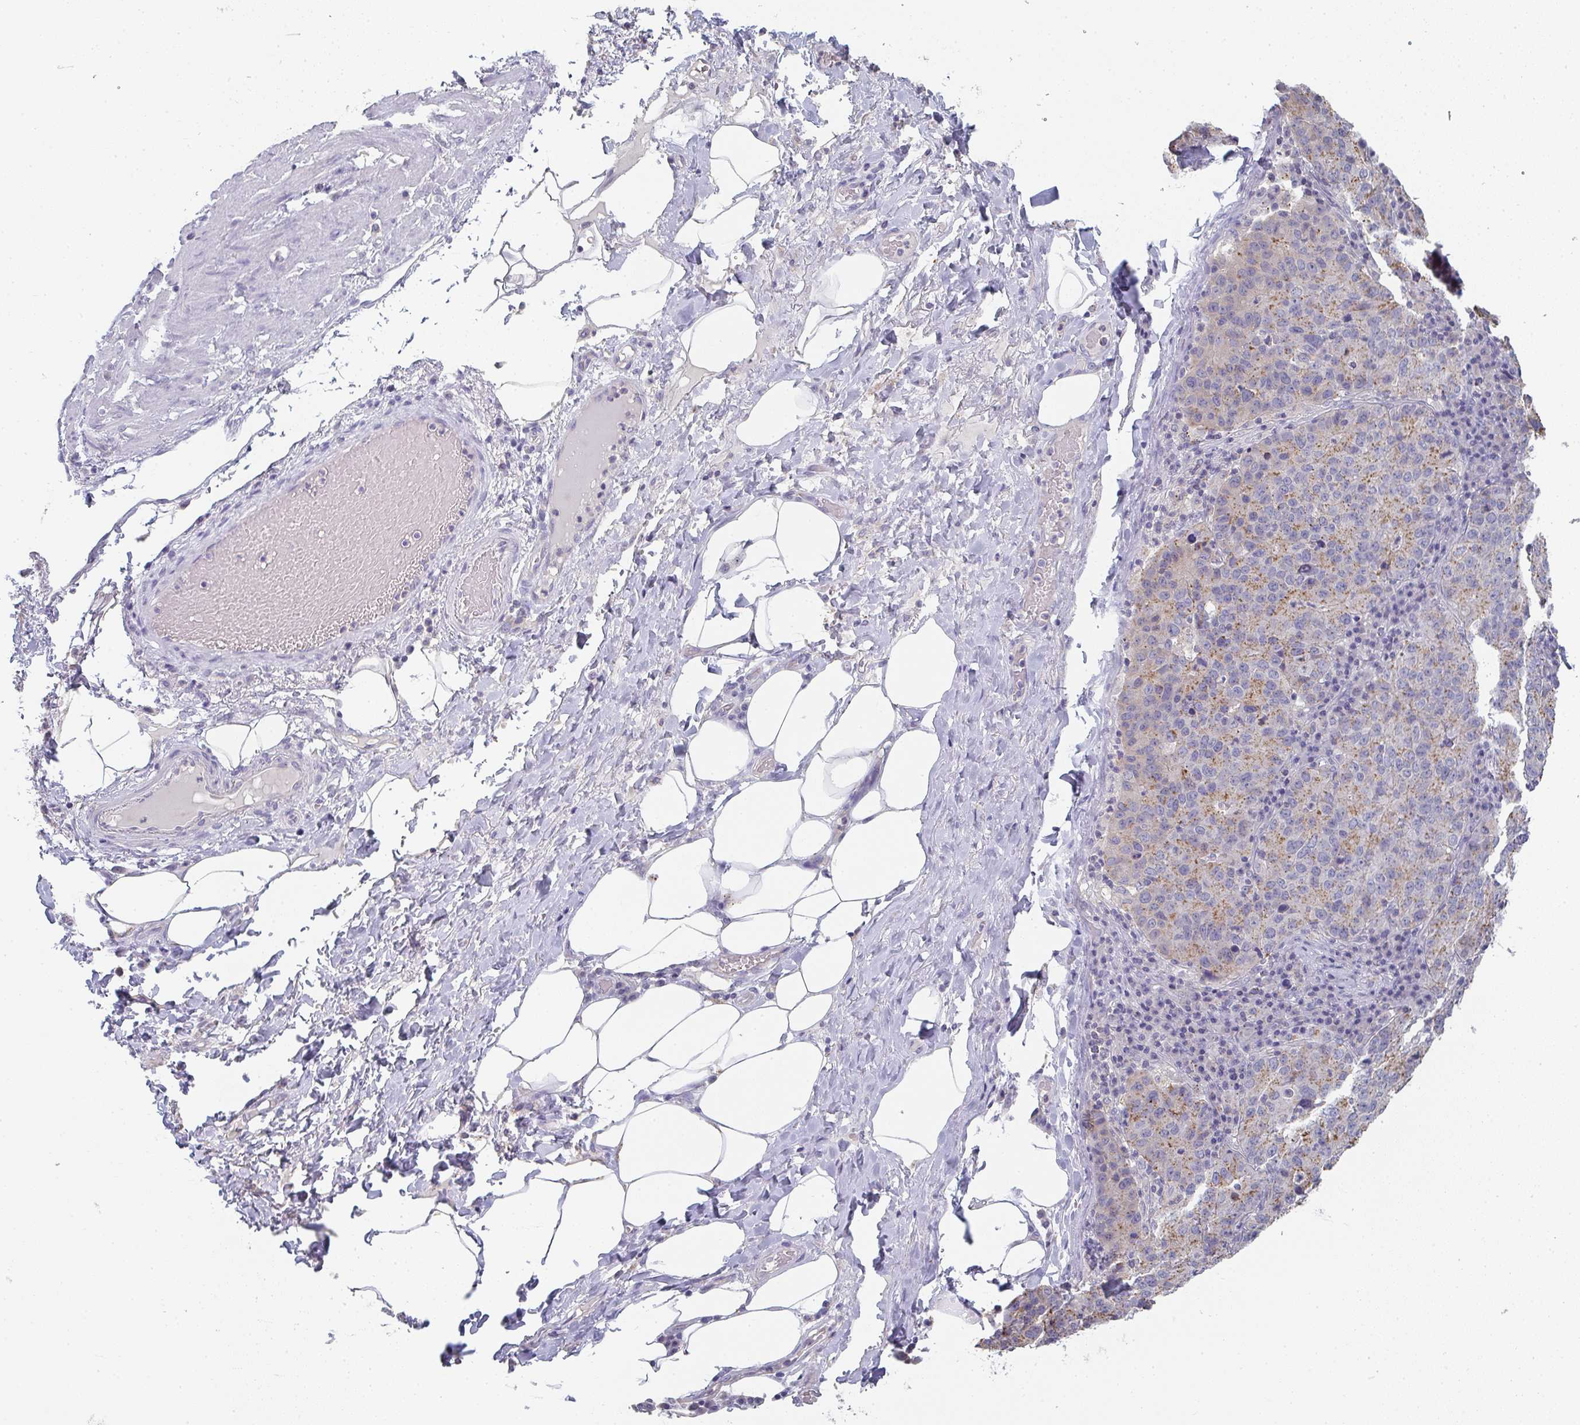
{"staining": {"intensity": "moderate", "quantity": "25%-75%", "location": "cytoplasmic/membranous"}, "tissue": "stomach cancer", "cell_type": "Tumor cells", "image_type": "cancer", "snomed": [{"axis": "morphology", "description": "Adenocarcinoma, NOS"}, {"axis": "topography", "description": "Stomach"}], "caption": "Stomach cancer stained with immunohistochemistry (IHC) displays moderate cytoplasmic/membranous positivity in approximately 25%-75% of tumor cells.", "gene": "CHMP5", "patient": {"sex": "male", "age": 71}}